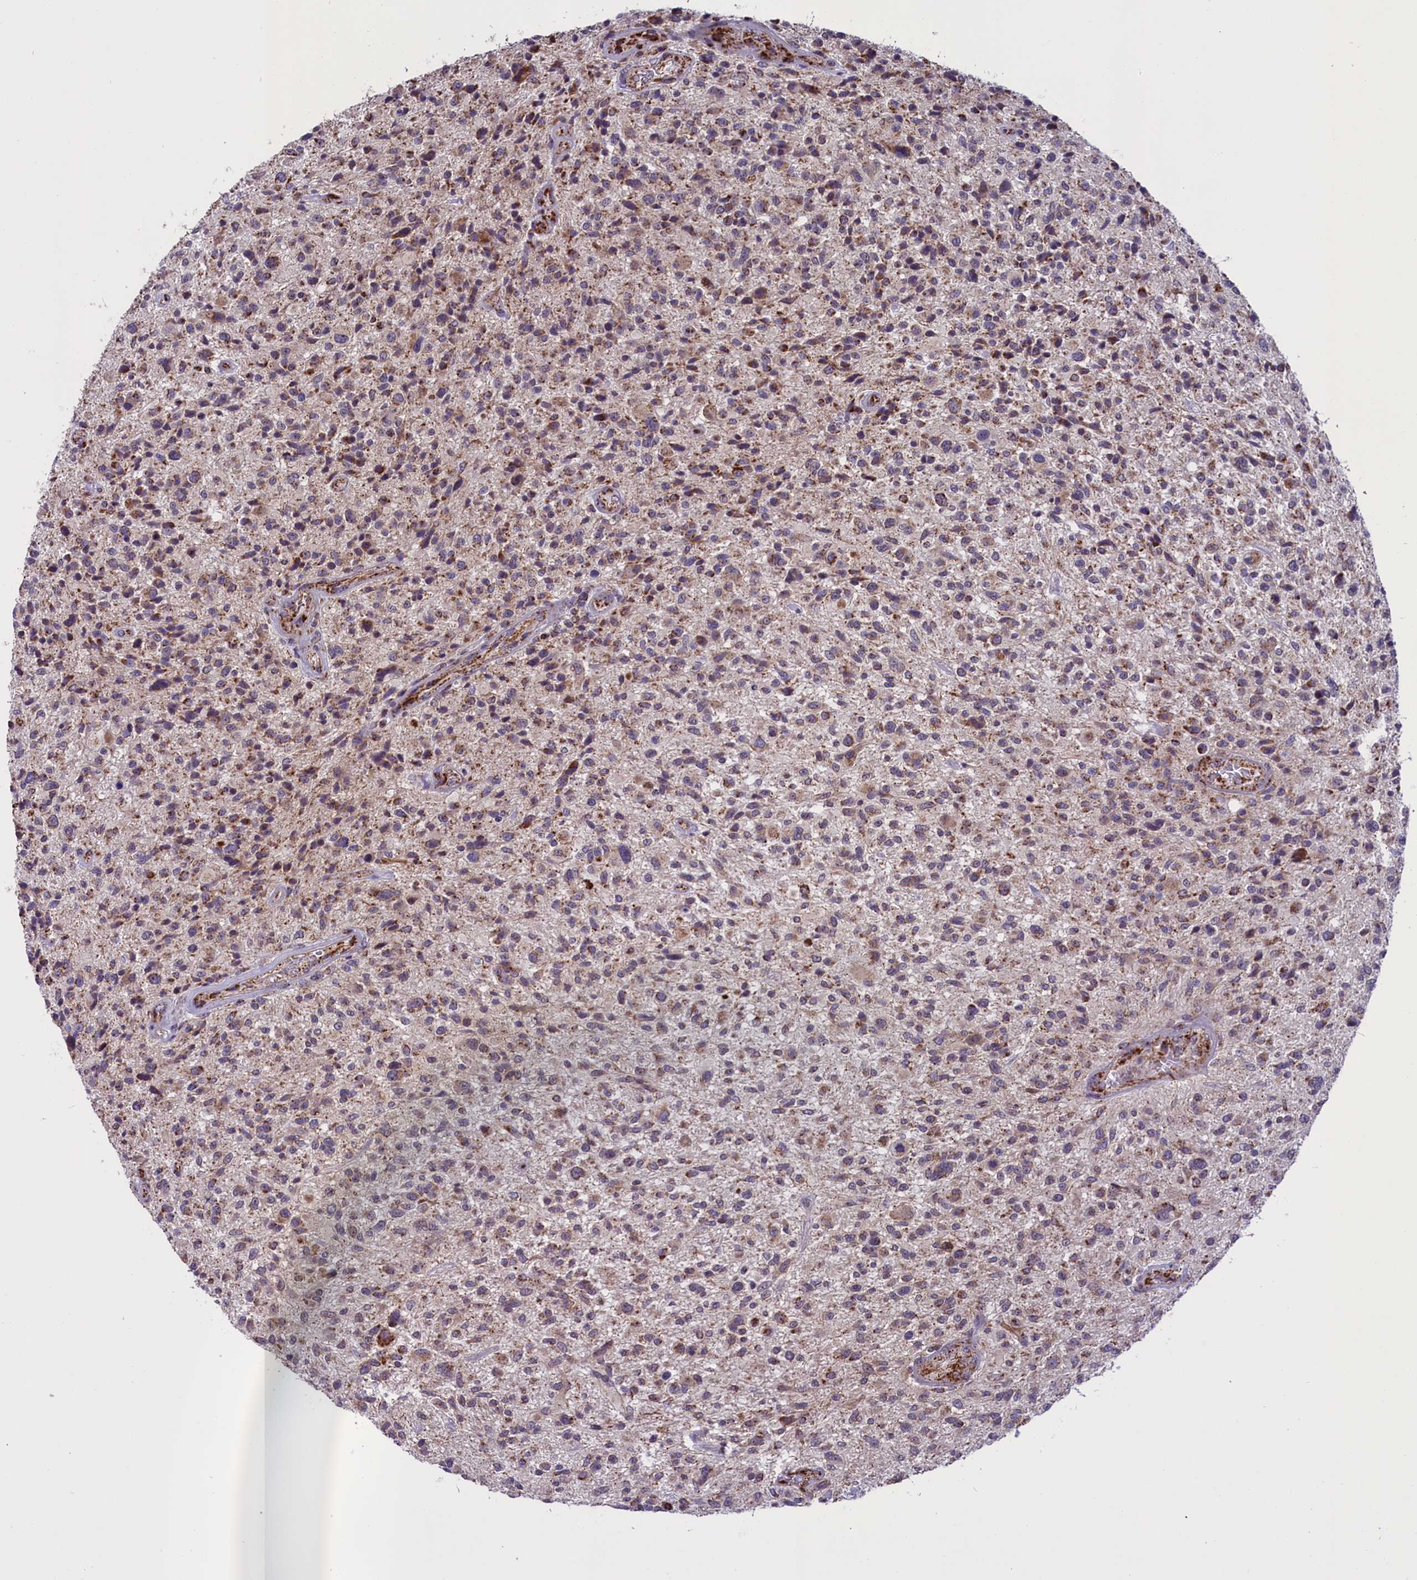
{"staining": {"intensity": "moderate", "quantity": ">75%", "location": "cytoplasmic/membranous"}, "tissue": "glioma", "cell_type": "Tumor cells", "image_type": "cancer", "snomed": [{"axis": "morphology", "description": "Glioma, malignant, High grade"}, {"axis": "topography", "description": "Brain"}], "caption": "Malignant glioma (high-grade) was stained to show a protein in brown. There is medium levels of moderate cytoplasmic/membranous positivity in approximately >75% of tumor cells. (Brightfield microscopy of DAB IHC at high magnification).", "gene": "GLRX5", "patient": {"sex": "male", "age": 47}}